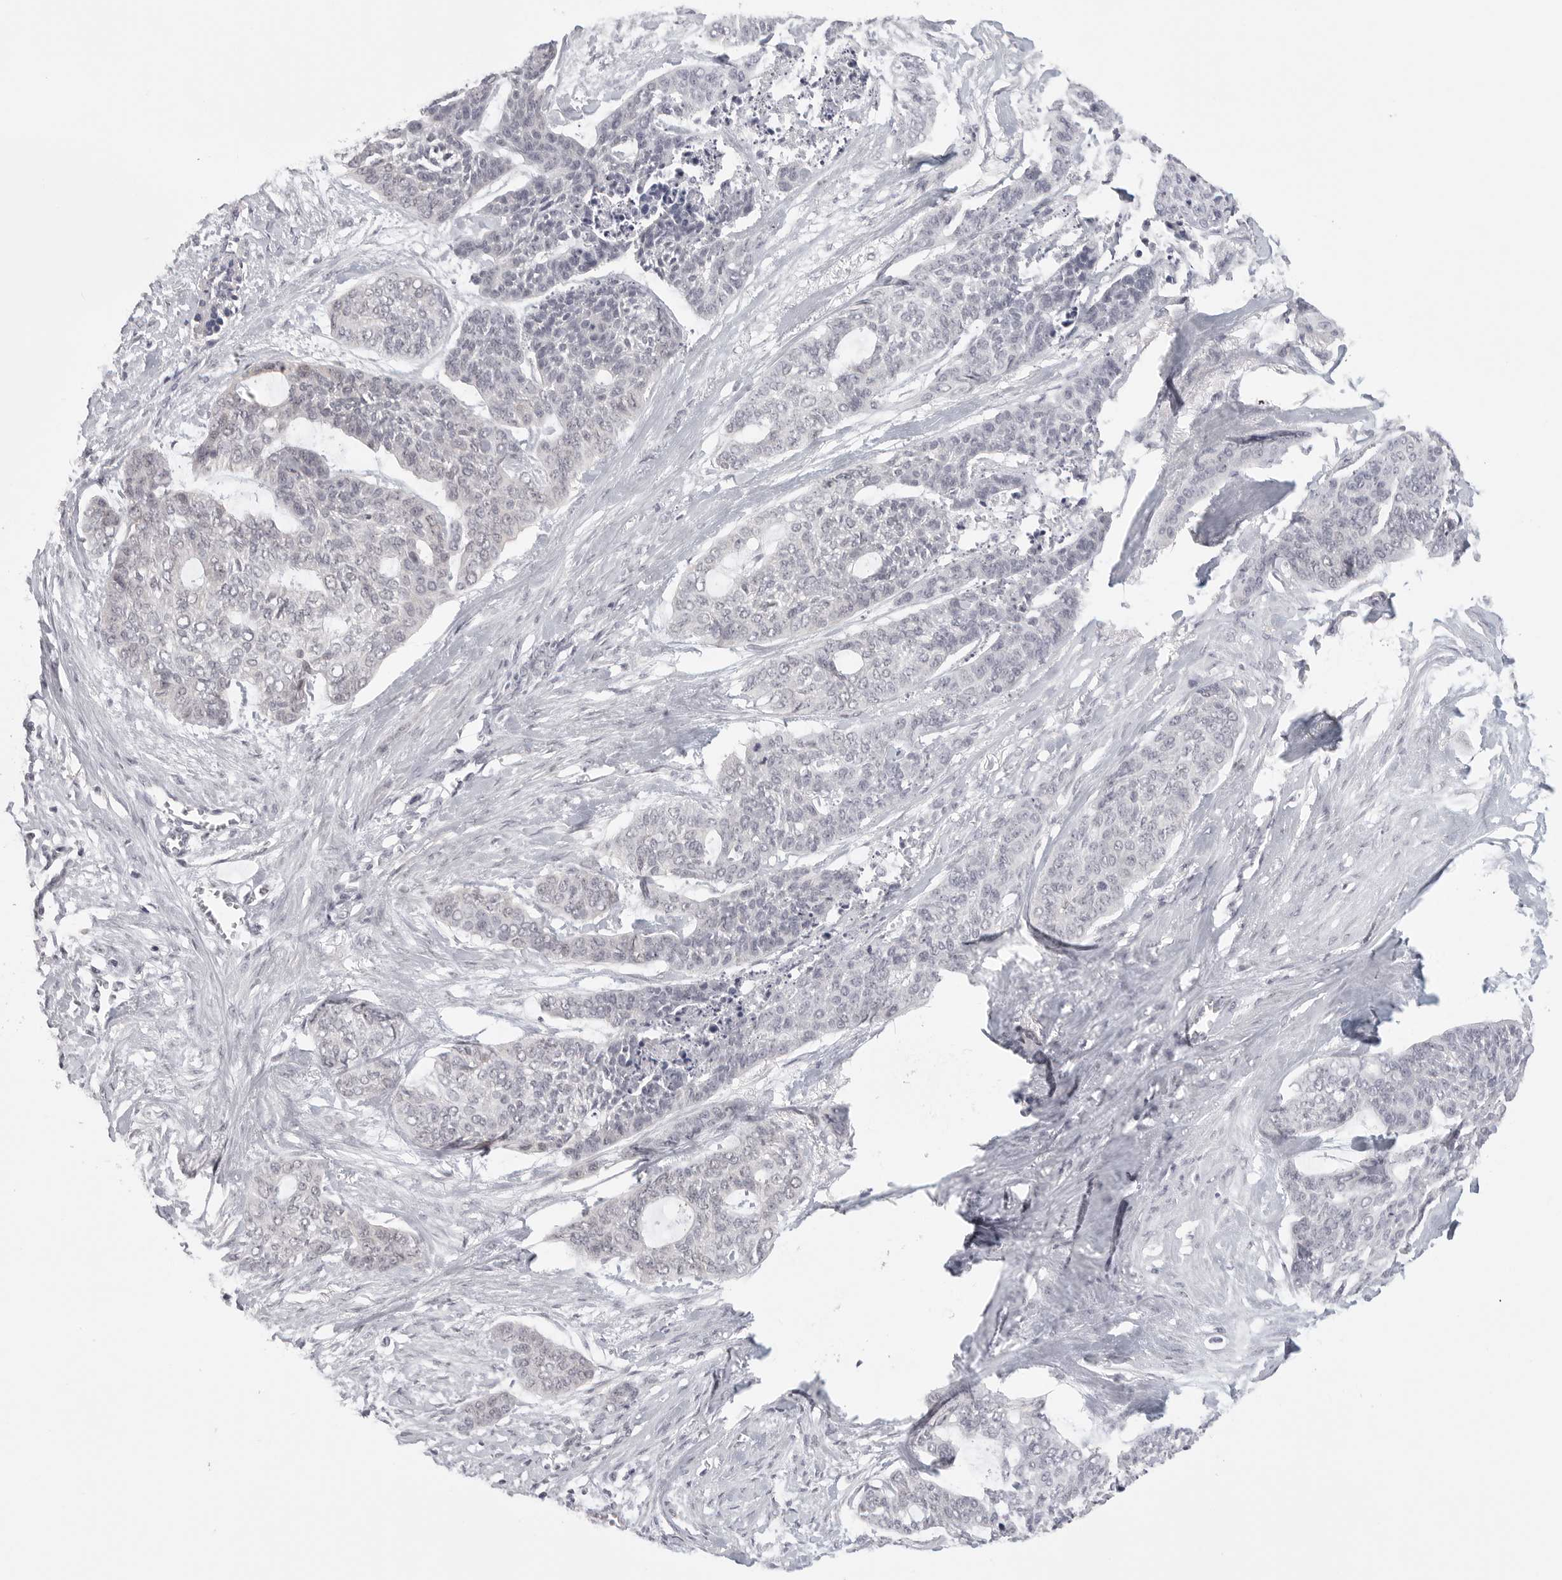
{"staining": {"intensity": "negative", "quantity": "none", "location": "none"}, "tissue": "skin cancer", "cell_type": "Tumor cells", "image_type": "cancer", "snomed": [{"axis": "morphology", "description": "Basal cell carcinoma"}, {"axis": "topography", "description": "Skin"}], "caption": "Skin cancer was stained to show a protein in brown. There is no significant expression in tumor cells.", "gene": "HMGCS2", "patient": {"sex": "female", "age": 64}}